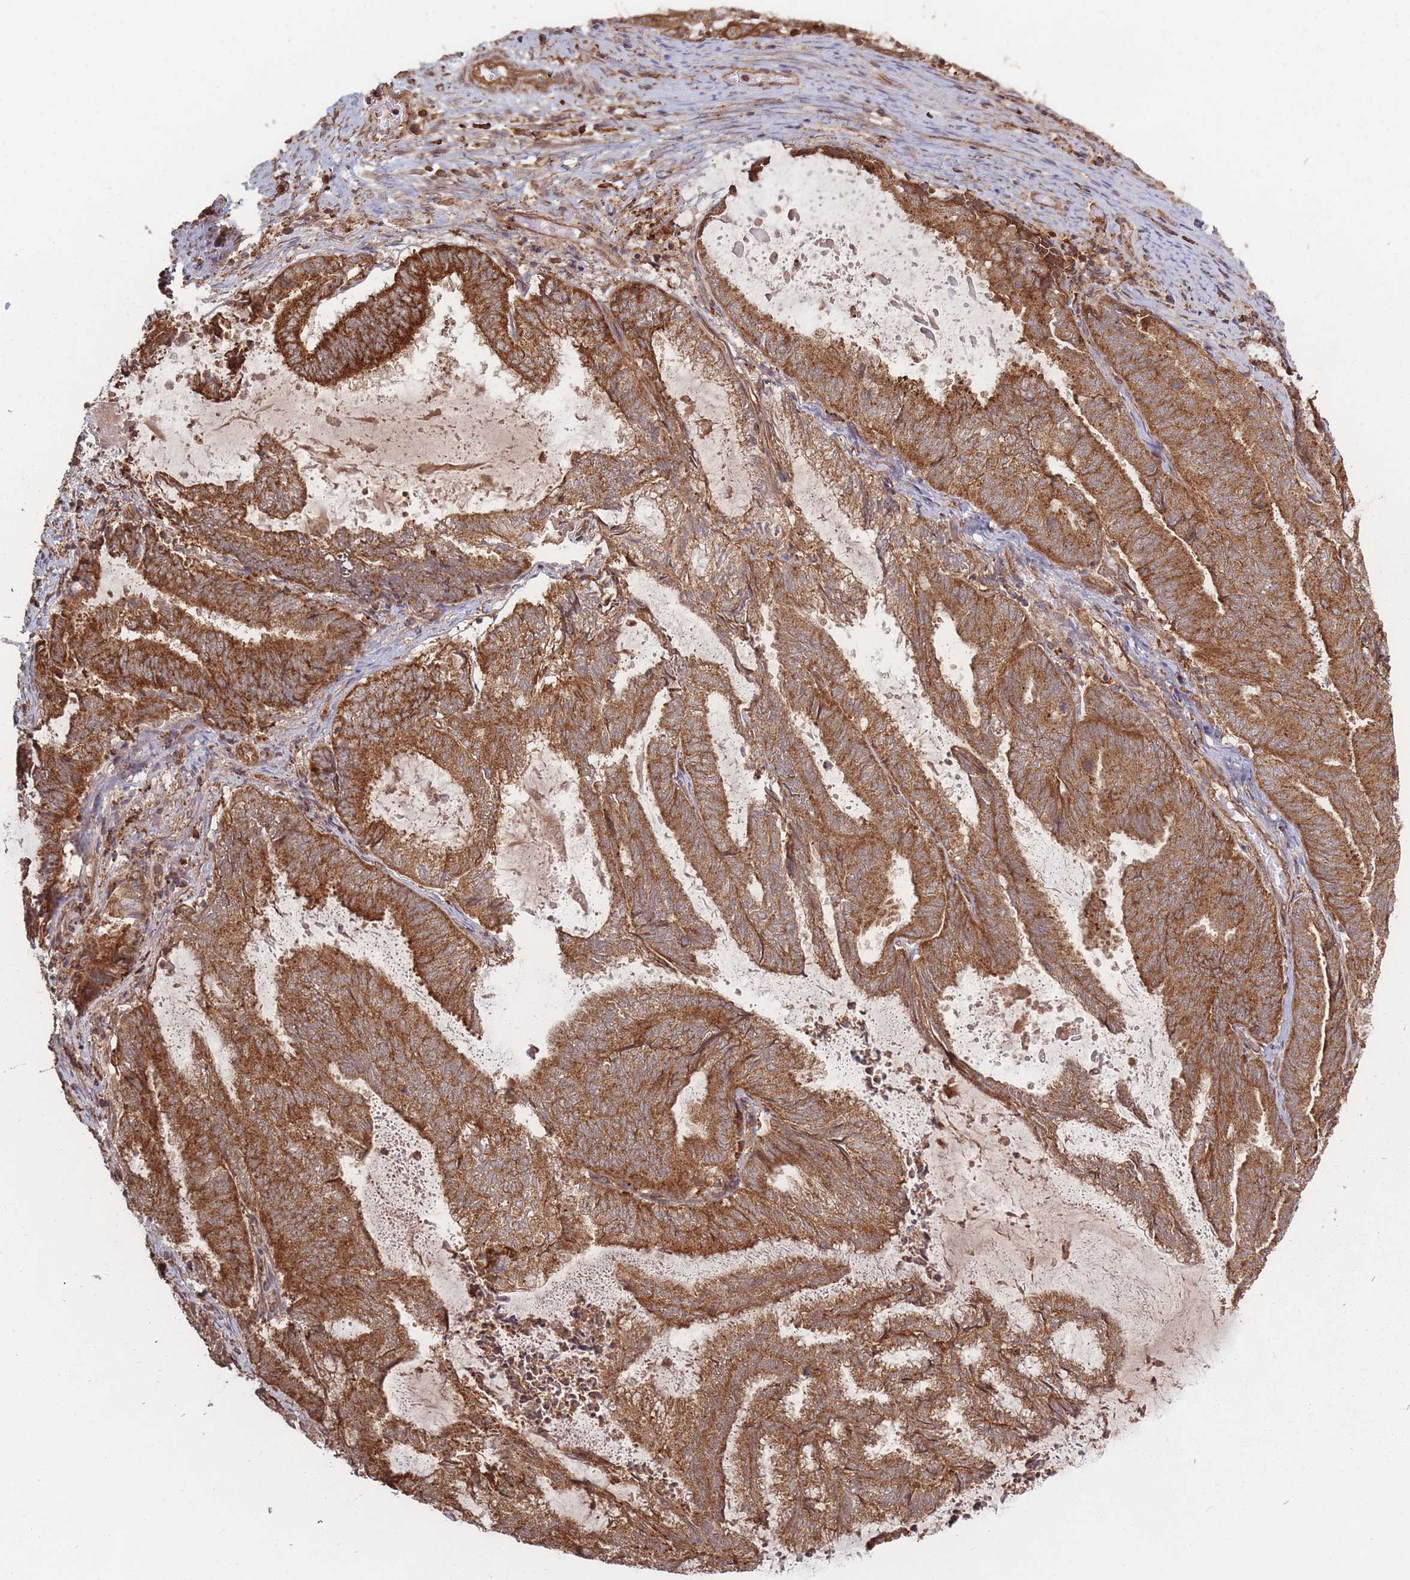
{"staining": {"intensity": "strong", "quantity": ">75%", "location": "cytoplasmic/membranous"}, "tissue": "endometrial cancer", "cell_type": "Tumor cells", "image_type": "cancer", "snomed": [{"axis": "morphology", "description": "Adenocarcinoma, NOS"}, {"axis": "topography", "description": "Endometrium"}], "caption": "A histopathology image of human adenocarcinoma (endometrial) stained for a protein shows strong cytoplasmic/membranous brown staining in tumor cells. (brown staining indicates protein expression, while blue staining denotes nuclei).", "gene": "RASSF2", "patient": {"sex": "female", "age": 80}}